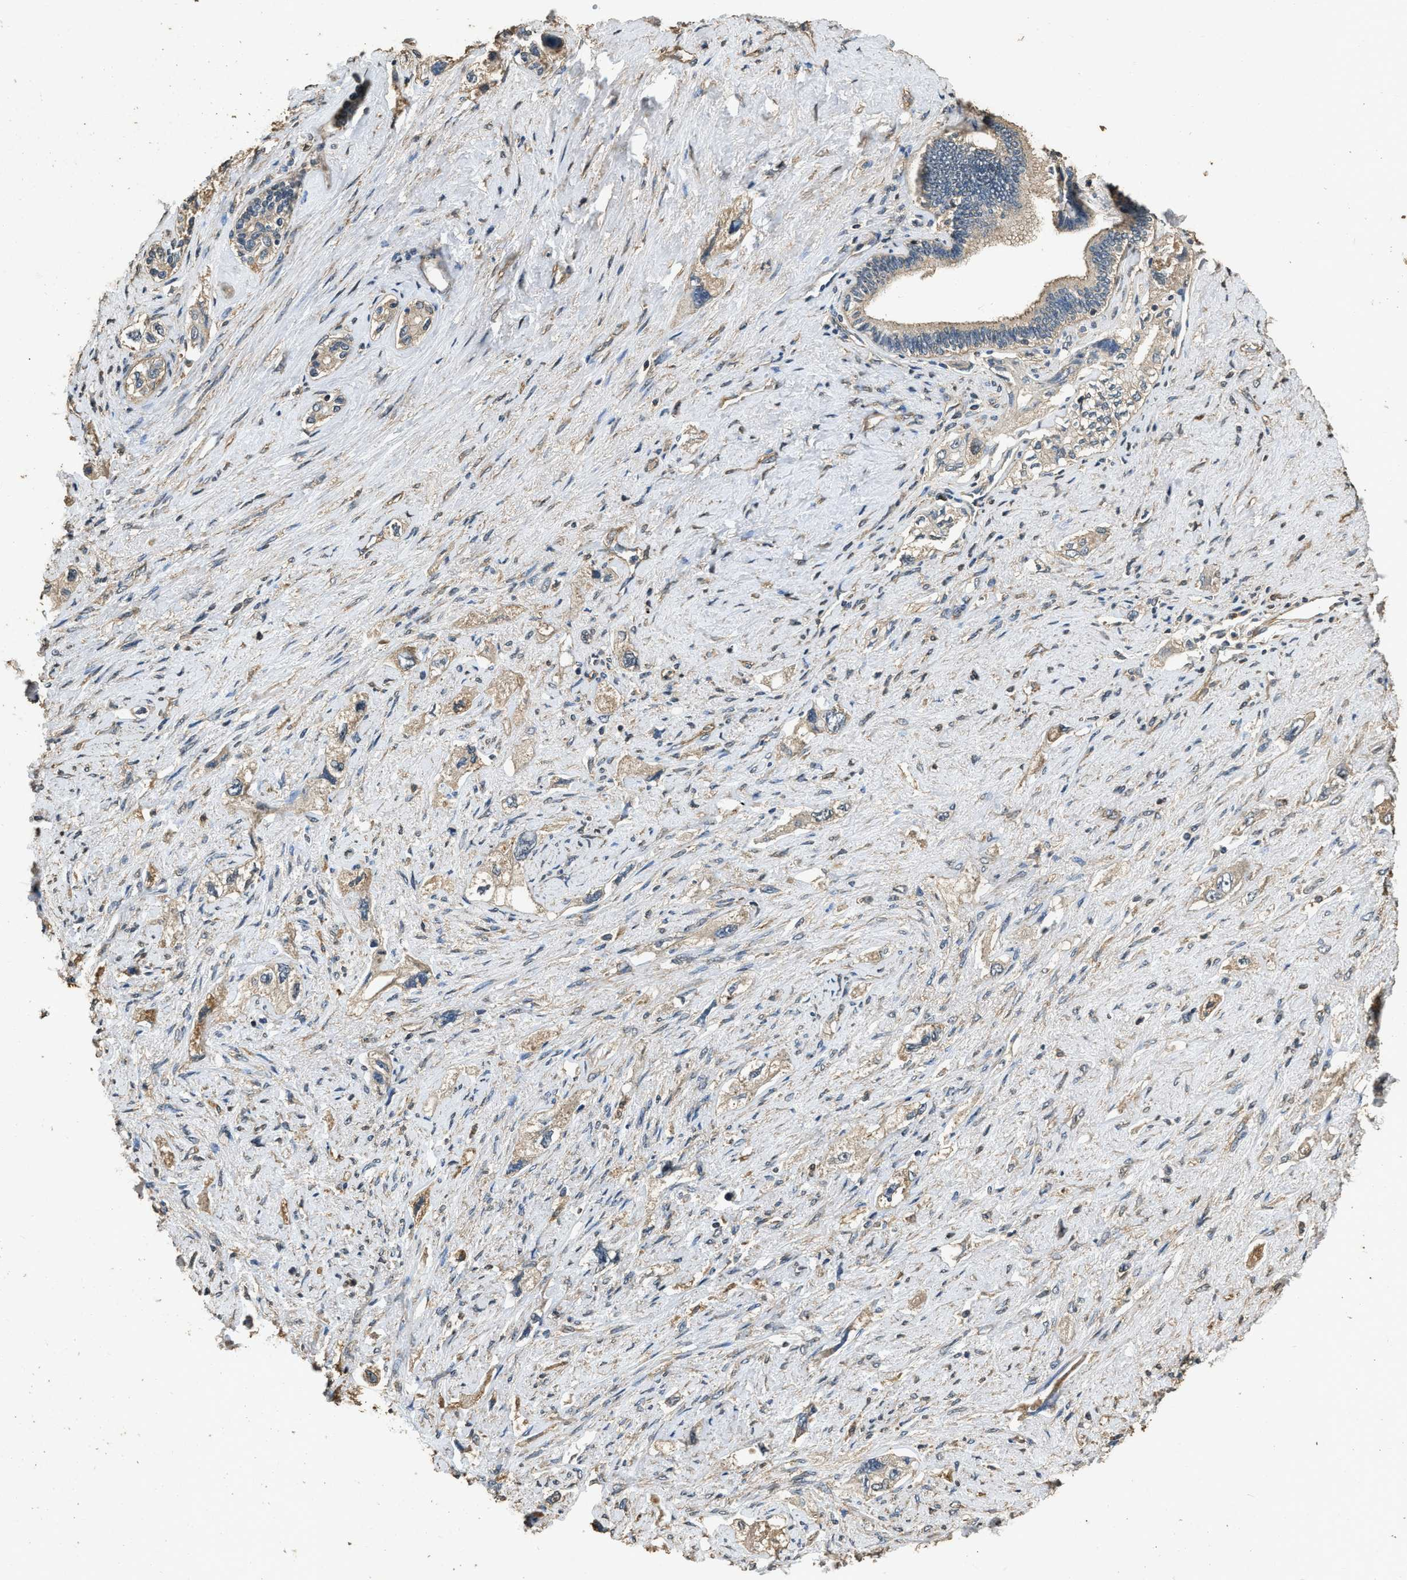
{"staining": {"intensity": "weak", "quantity": "<25%", "location": "cytoplasmic/membranous"}, "tissue": "pancreatic cancer", "cell_type": "Tumor cells", "image_type": "cancer", "snomed": [{"axis": "morphology", "description": "Adenocarcinoma, NOS"}, {"axis": "topography", "description": "Pancreas"}], "caption": "IHC image of pancreatic cancer (adenocarcinoma) stained for a protein (brown), which exhibits no staining in tumor cells.", "gene": "MIB1", "patient": {"sex": "female", "age": 73}}